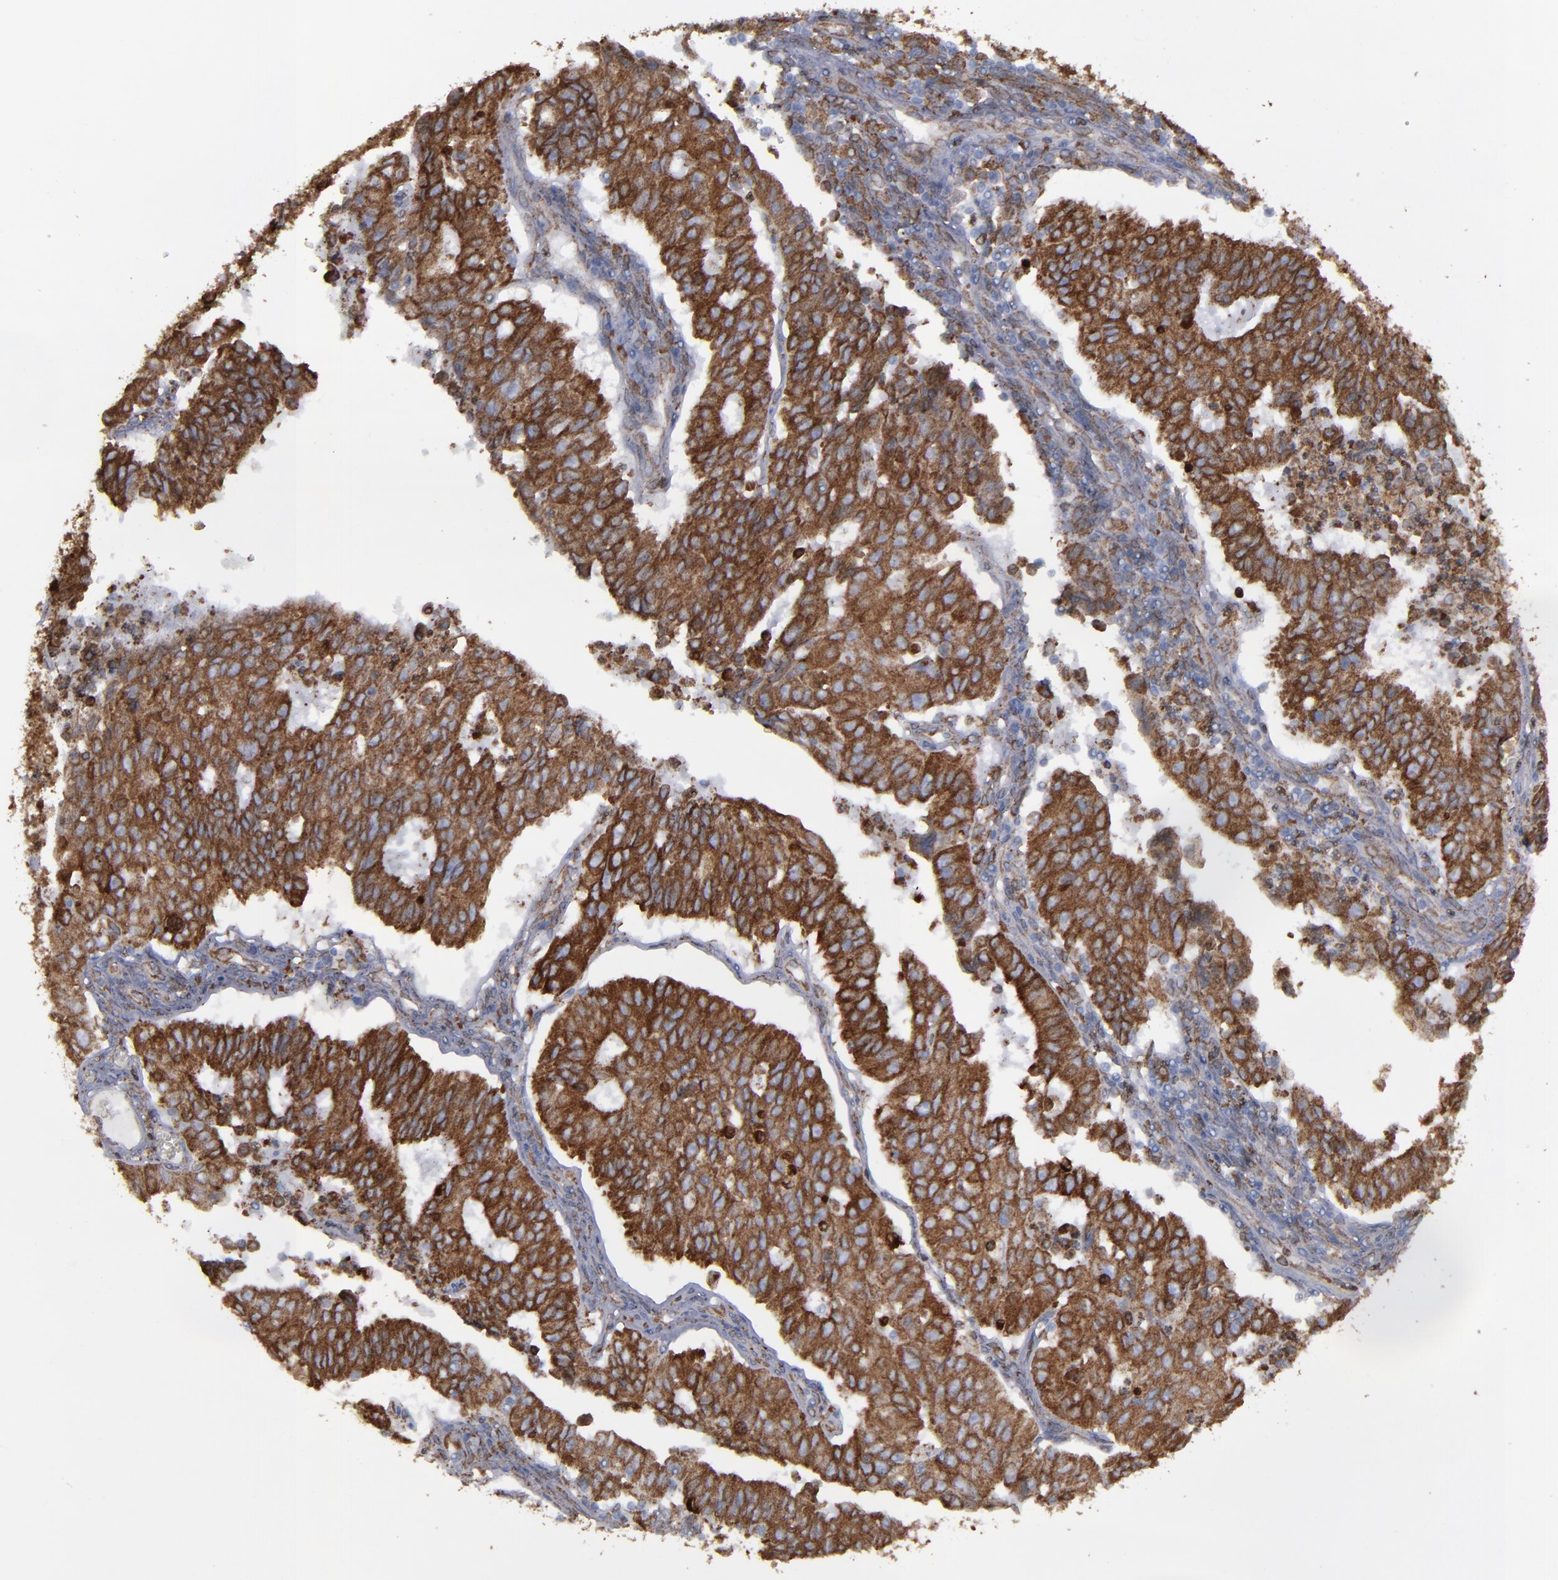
{"staining": {"intensity": "strong", "quantity": ">75%", "location": "cytoplasmic/membranous"}, "tissue": "endometrial cancer", "cell_type": "Tumor cells", "image_type": "cancer", "snomed": [{"axis": "morphology", "description": "Adenocarcinoma, NOS"}, {"axis": "topography", "description": "Endometrium"}], "caption": "There is high levels of strong cytoplasmic/membranous positivity in tumor cells of endometrial cancer (adenocarcinoma), as demonstrated by immunohistochemical staining (brown color).", "gene": "ERLIN2", "patient": {"sex": "female", "age": 42}}